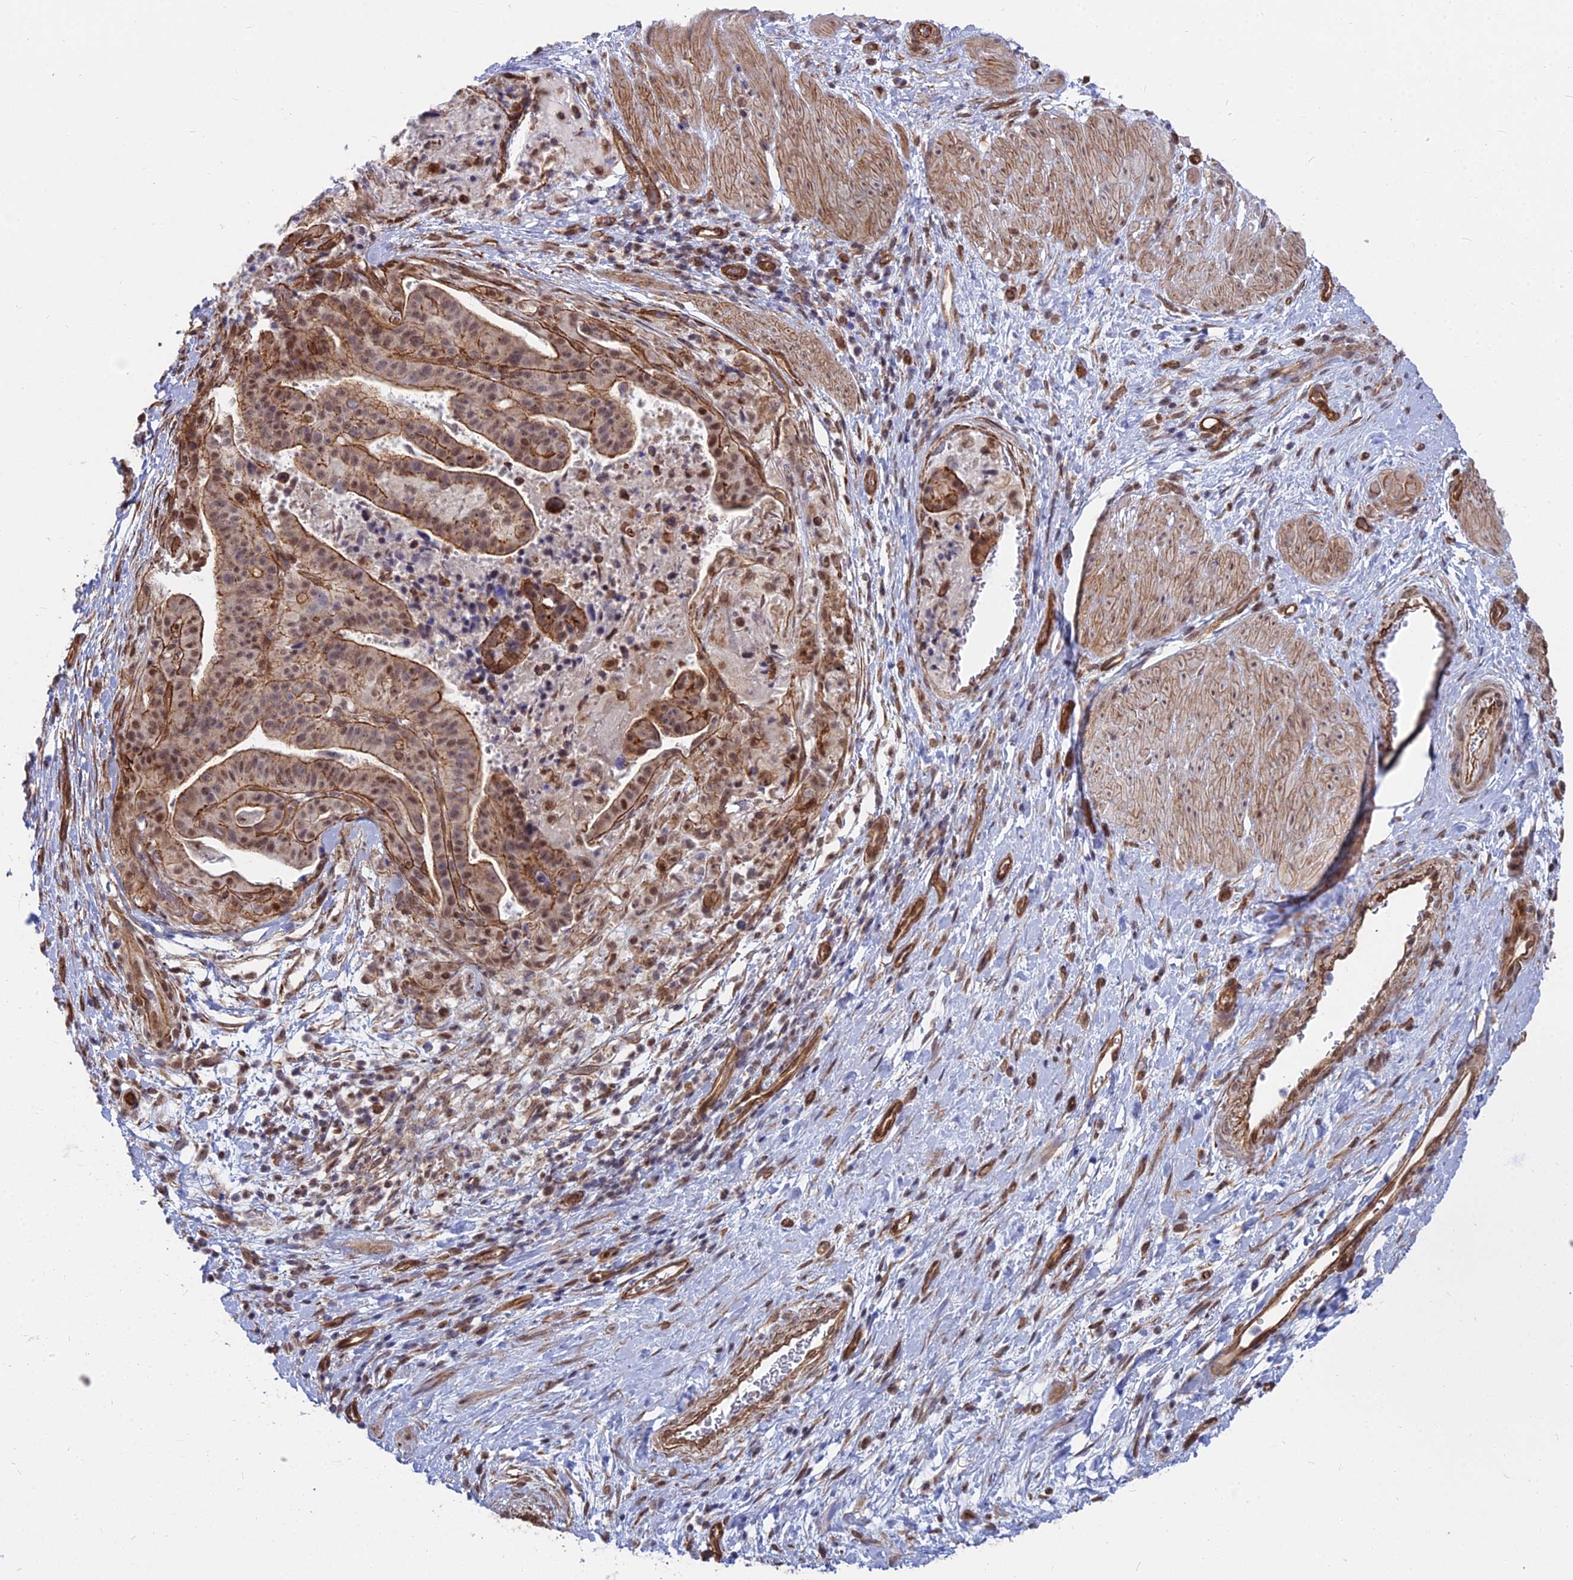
{"staining": {"intensity": "moderate", "quantity": "<25%", "location": "cytoplasmic/membranous,nuclear"}, "tissue": "stomach cancer", "cell_type": "Tumor cells", "image_type": "cancer", "snomed": [{"axis": "morphology", "description": "Adenocarcinoma, NOS"}, {"axis": "topography", "description": "Stomach"}], "caption": "IHC histopathology image of neoplastic tissue: adenocarcinoma (stomach) stained using immunohistochemistry (IHC) shows low levels of moderate protein expression localized specifically in the cytoplasmic/membranous and nuclear of tumor cells, appearing as a cytoplasmic/membranous and nuclear brown color.", "gene": "YJU2", "patient": {"sex": "male", "age": 48}}